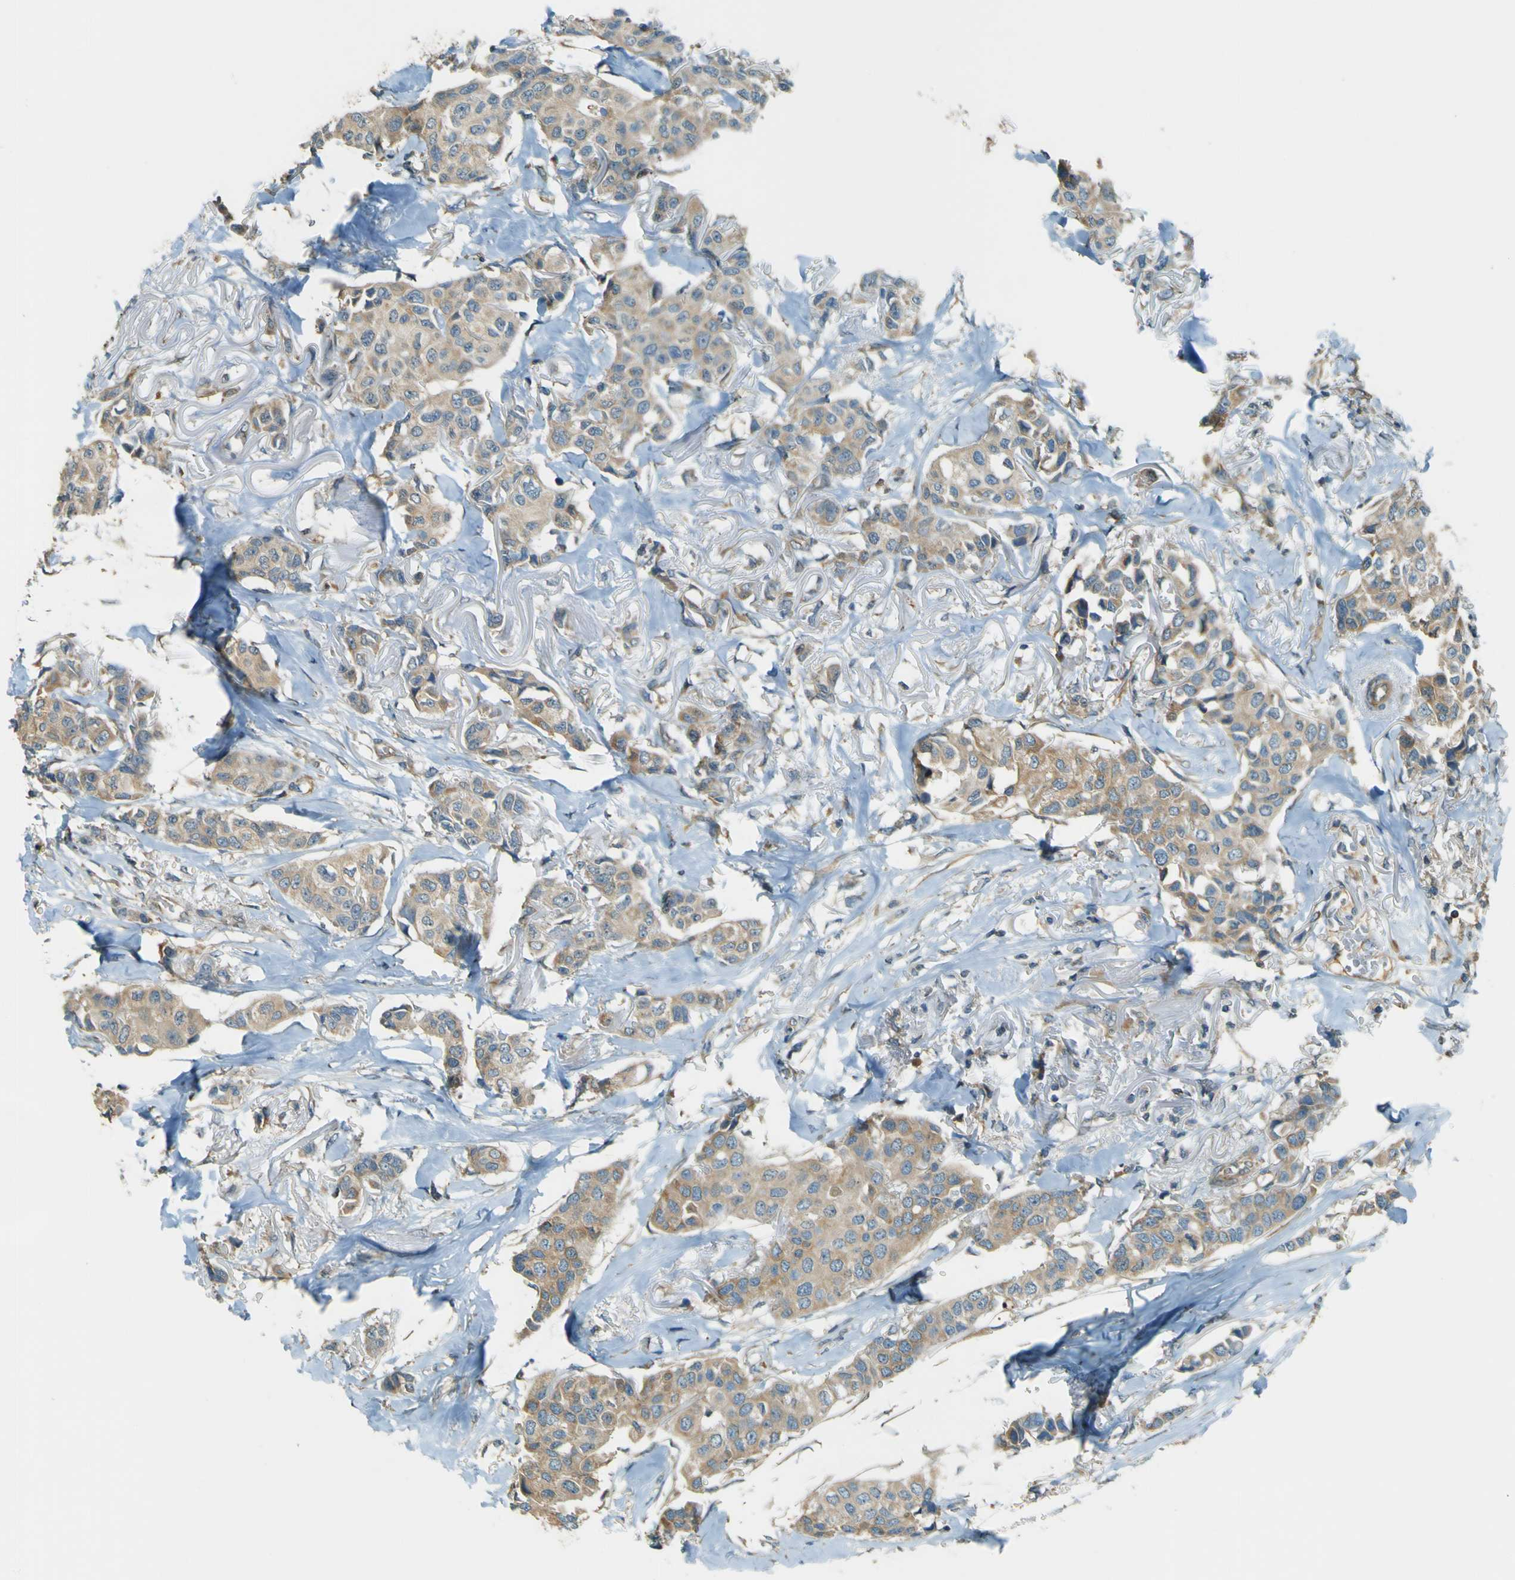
{"staining": {"intensity": "weak", "quantity": ">75%", "location": "cytoplasmic/membranous"}, "tissue": "breast cancer", "cell_type": "Tumor cells", "image_type": "cancer", "snomed": [{"axis": "morphology", "description": "Duct carcinoma"}, {"axis": "topography", "description": "Breast"}], "caption": "A brown stain highlights weak cytoplasmic/membranous expression of a protein in breast cancer tumor cells.", "gene": "LPCAT1", "patient": {"sex": "female", "age": 80}}